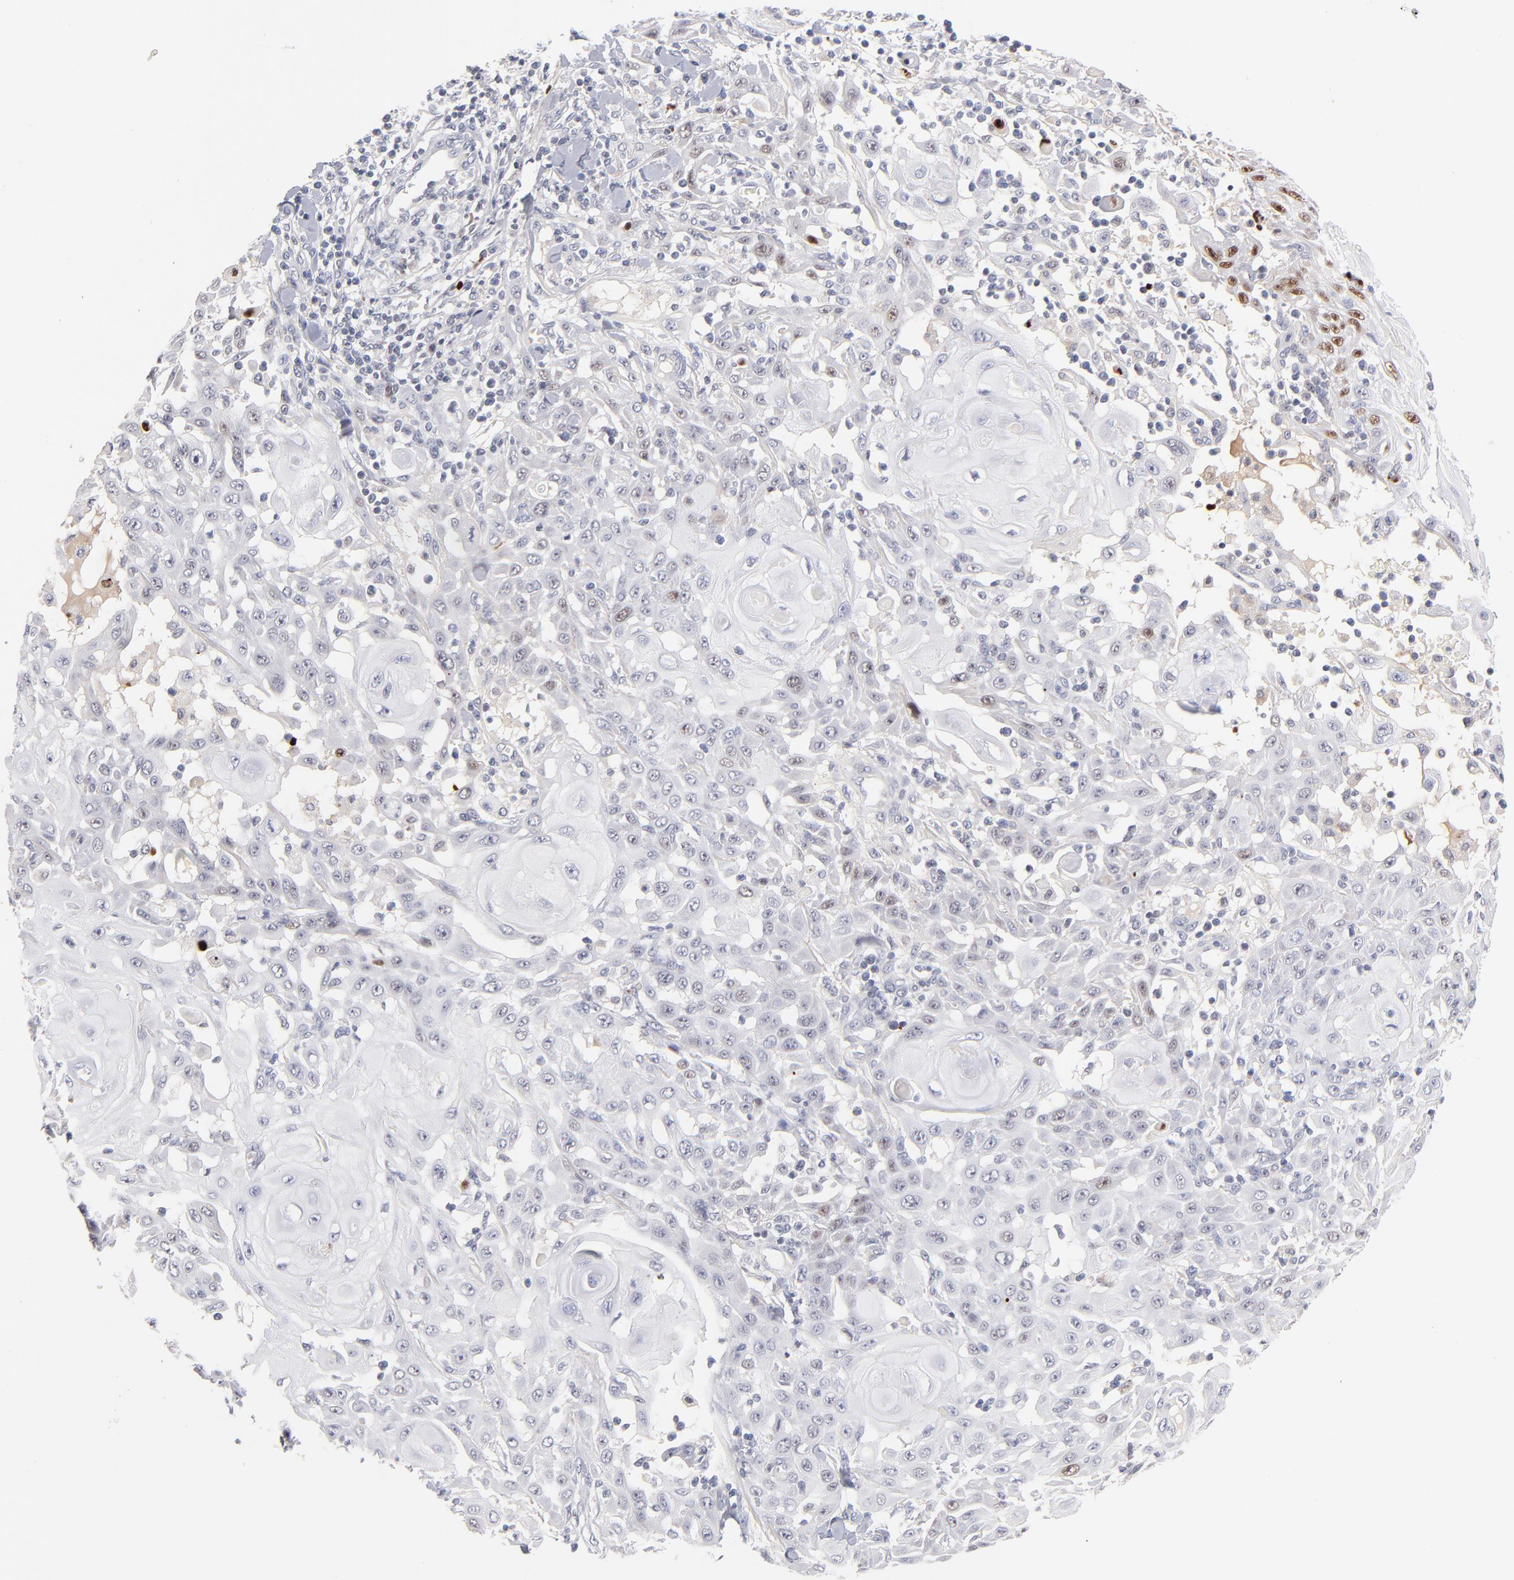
{"staining": {"intensity": "negative", "quantity": "none", "location": "none"}, "tissue": "skin cancer", "cell_type": "Tumor cells", "image_type": "cancer", "snomed": [{"axis": "morphology", "description": "Squamous cell carcinoma, NOS"}, {"axis": "topography", "description": "Skin"}], "caption": "The micrograph displays no significant staining in tumor cells of skin cancer. (DAB immunohistochemistry with hematoxylin counter stain).", "gene": "PARP1", "patient": {"sex": "male", "age": 24}}